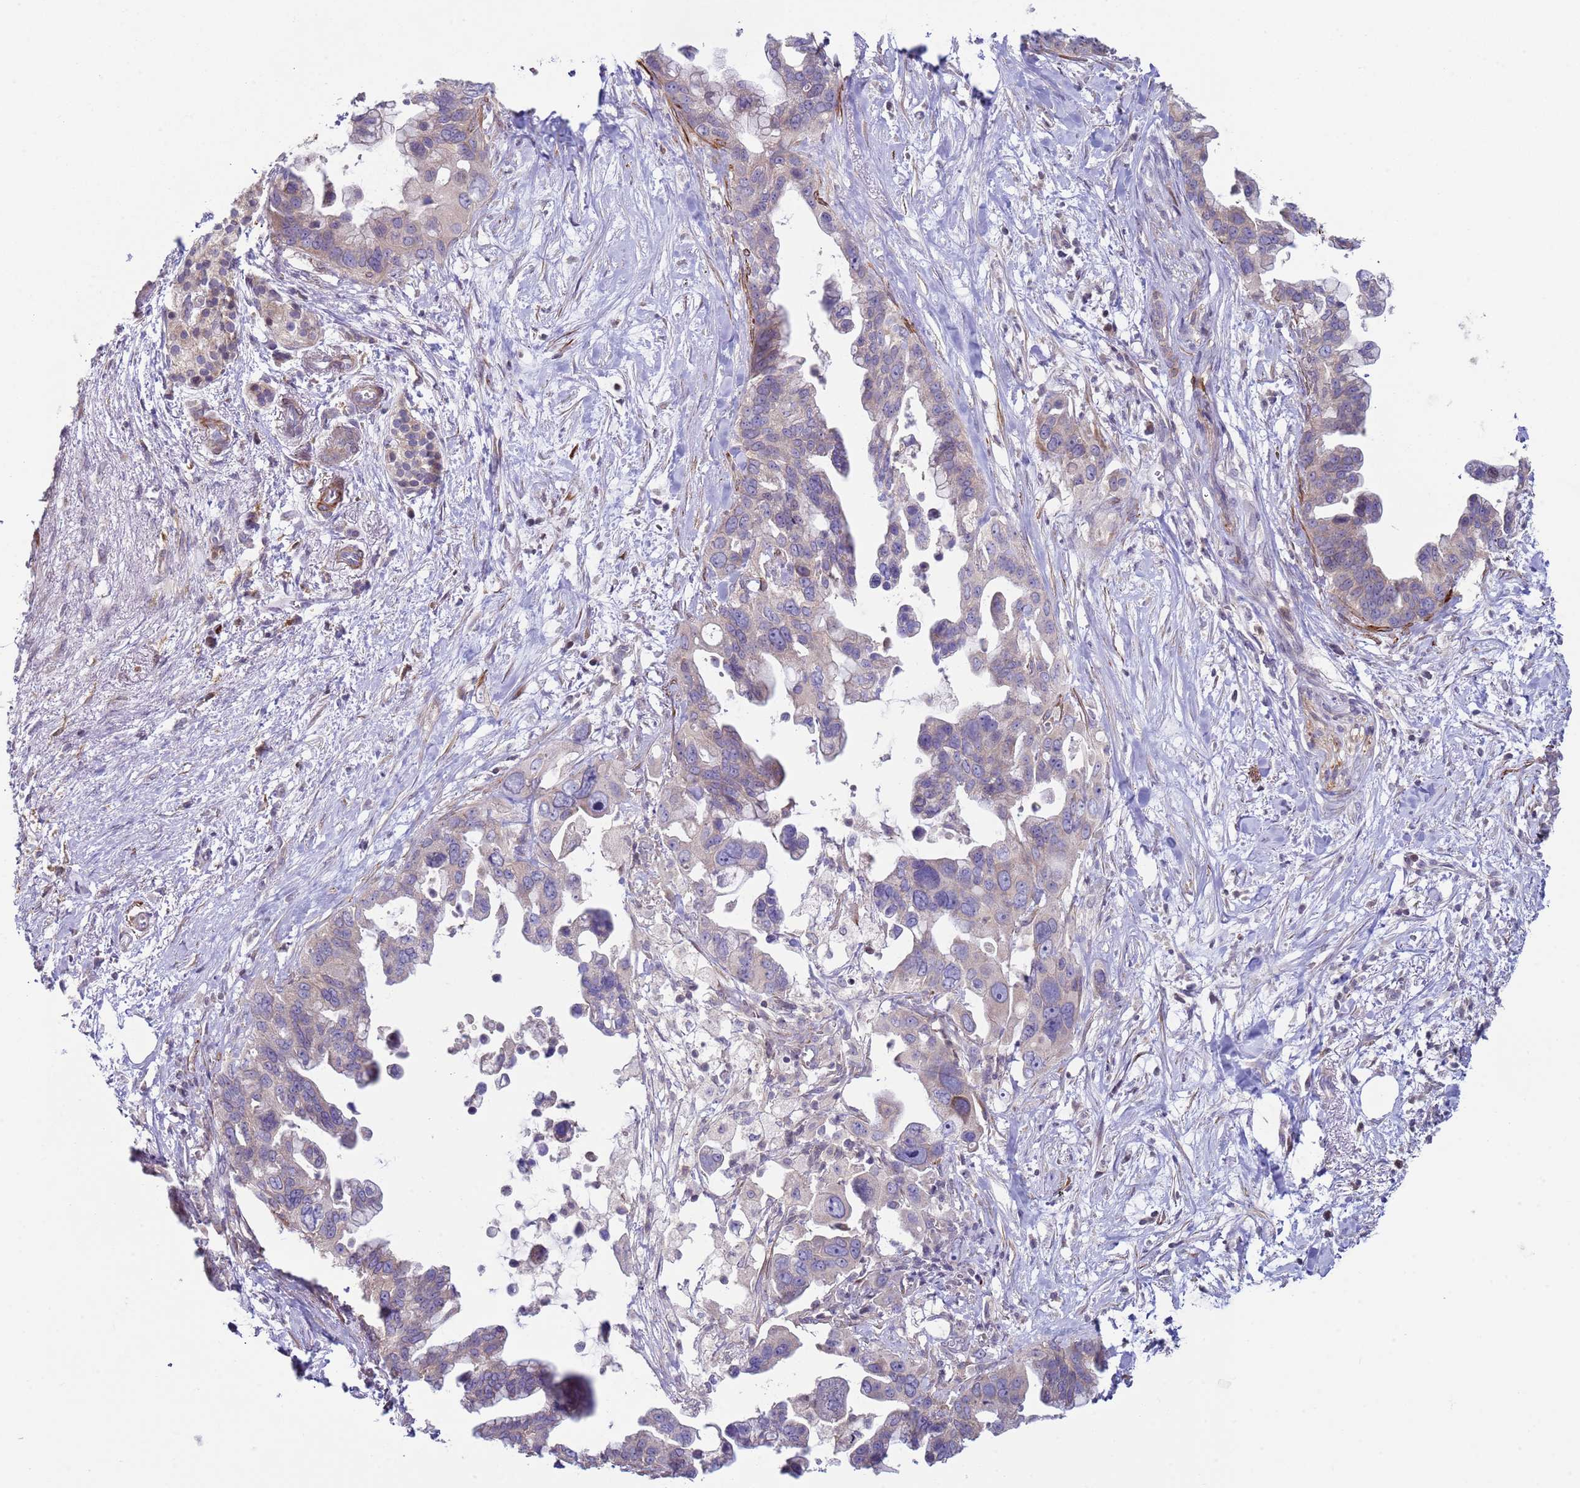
{"staining": {"intensity": "weak", "quantity": "<25%", "location": "cytoplasmic/membranous"}, "tissue": "pancreatic cancer", "cell_type": "Tumor cells", "image_type": "cancer", "snomed": [{"axis": "morphology", "description": "Adenocarcinoma, NOS"}, {"axis": "topography", "description": "Pancreas"}], "caption": "Human pancreatic adenocarcinoma stained for a protein using immunohistochemistry demonstrates no staining in tumor cells.", "gene": "SNAPC4", "patient": {"sex": "female", "age": 83}}